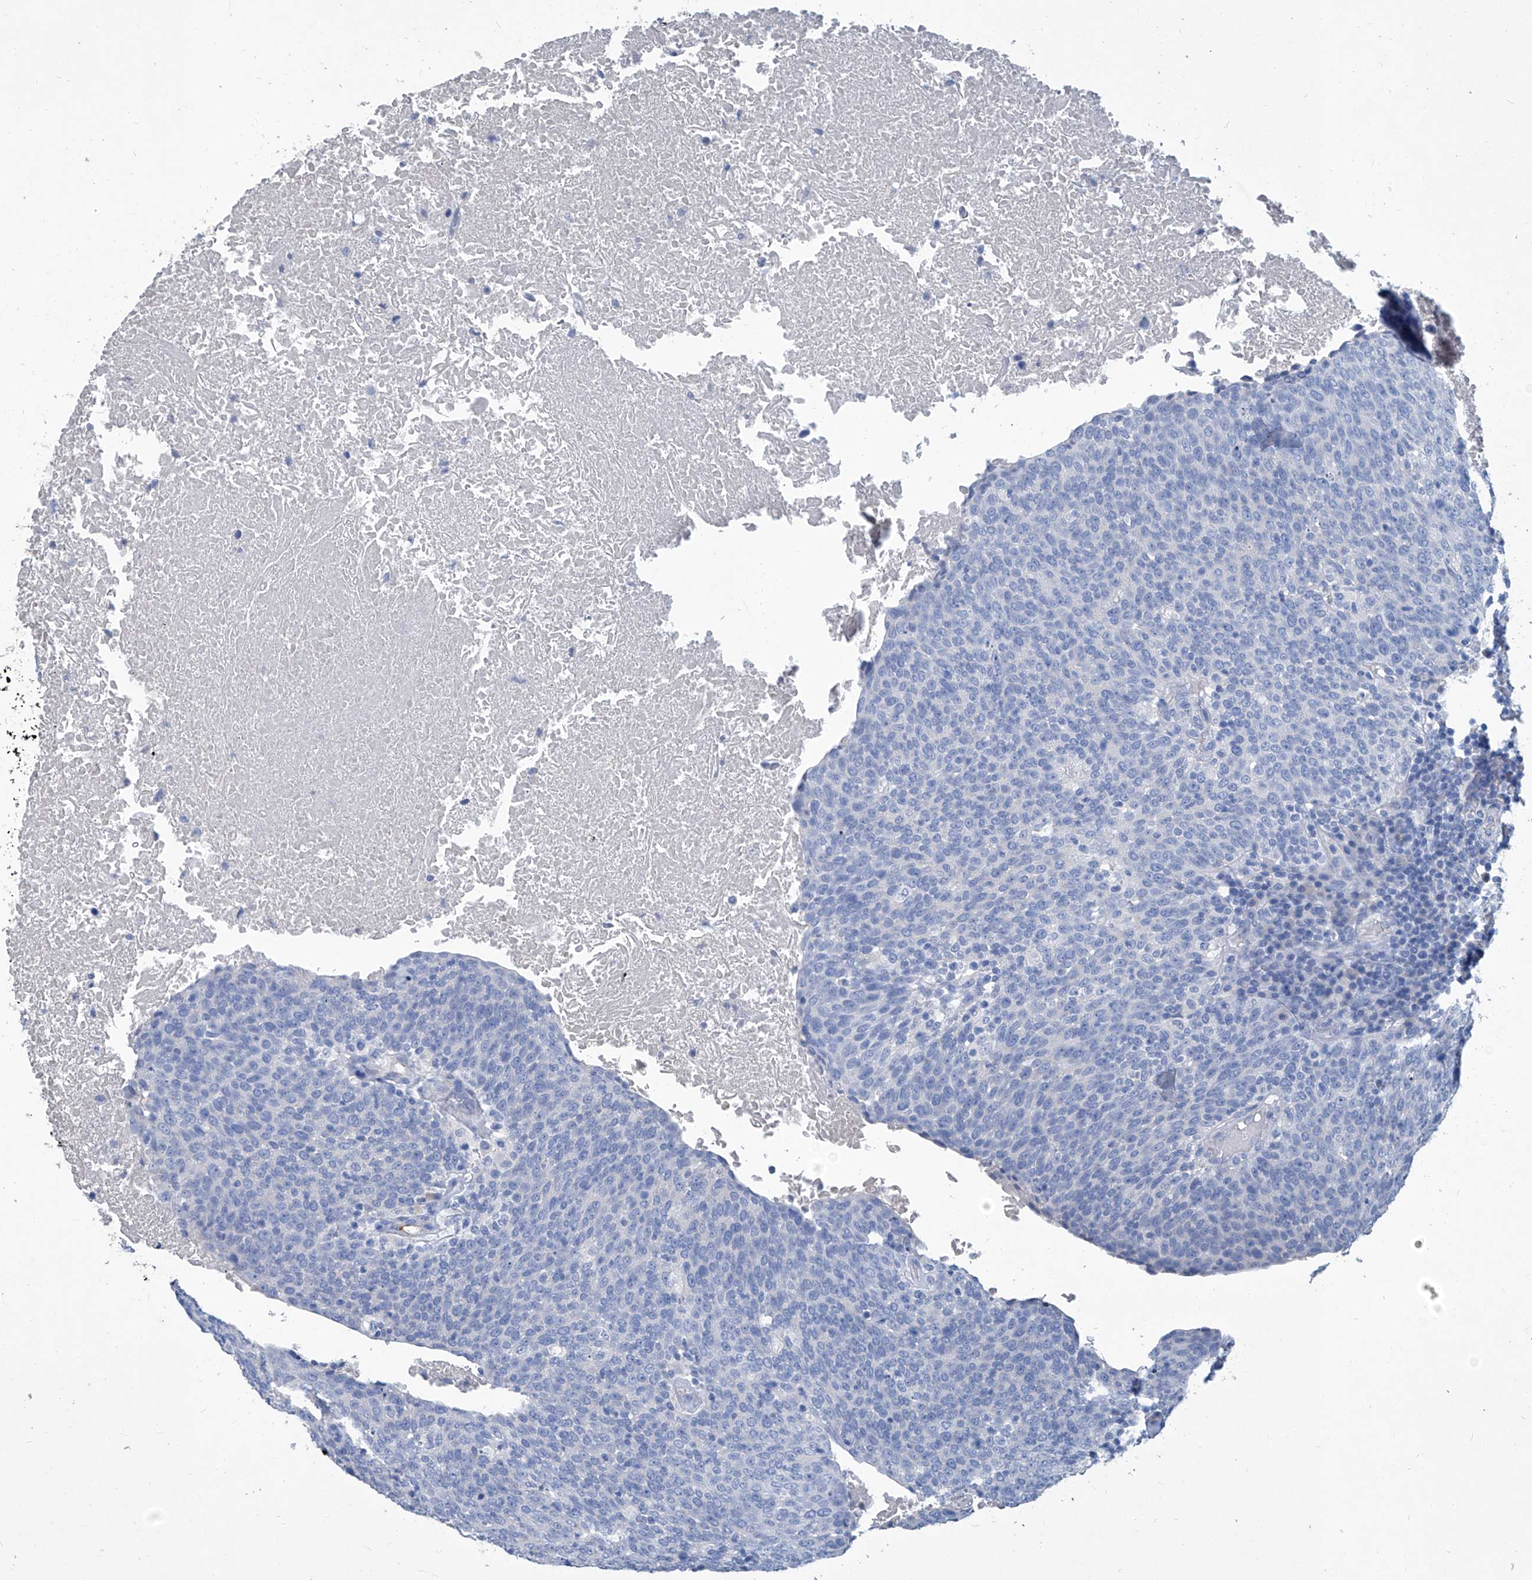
{"staining": {"intensity": "negative", "quantity": "none", "location": "none"}, "tissue": "head and neck cancer", "cell_type": "Tumor cells", "image_type": "cancer", "snomed": [{"axis": "morphology", "description": "Squamous cell carcinoma, NOS"}, {"axis": "morphology", "description": "Squamous cell carcinoma, metastatic, NOS"}, {"axis": "topography", "description": "Lymph node"}, {"axis": "topography", "description": "Head-Neck"}], "caption": "Immunohistochemistry (IHC) micrograph of neoplastic tissue: head and neck cancer stained with DAB shows no significant protein positivity in tumor cells. (Stains: DAB IHC with hematoxylin counter stain, Microscopy: brightfield microscopy at high magnification).", "gene": "MTARC1", "patient": {"sex": "male", "age": 62}}